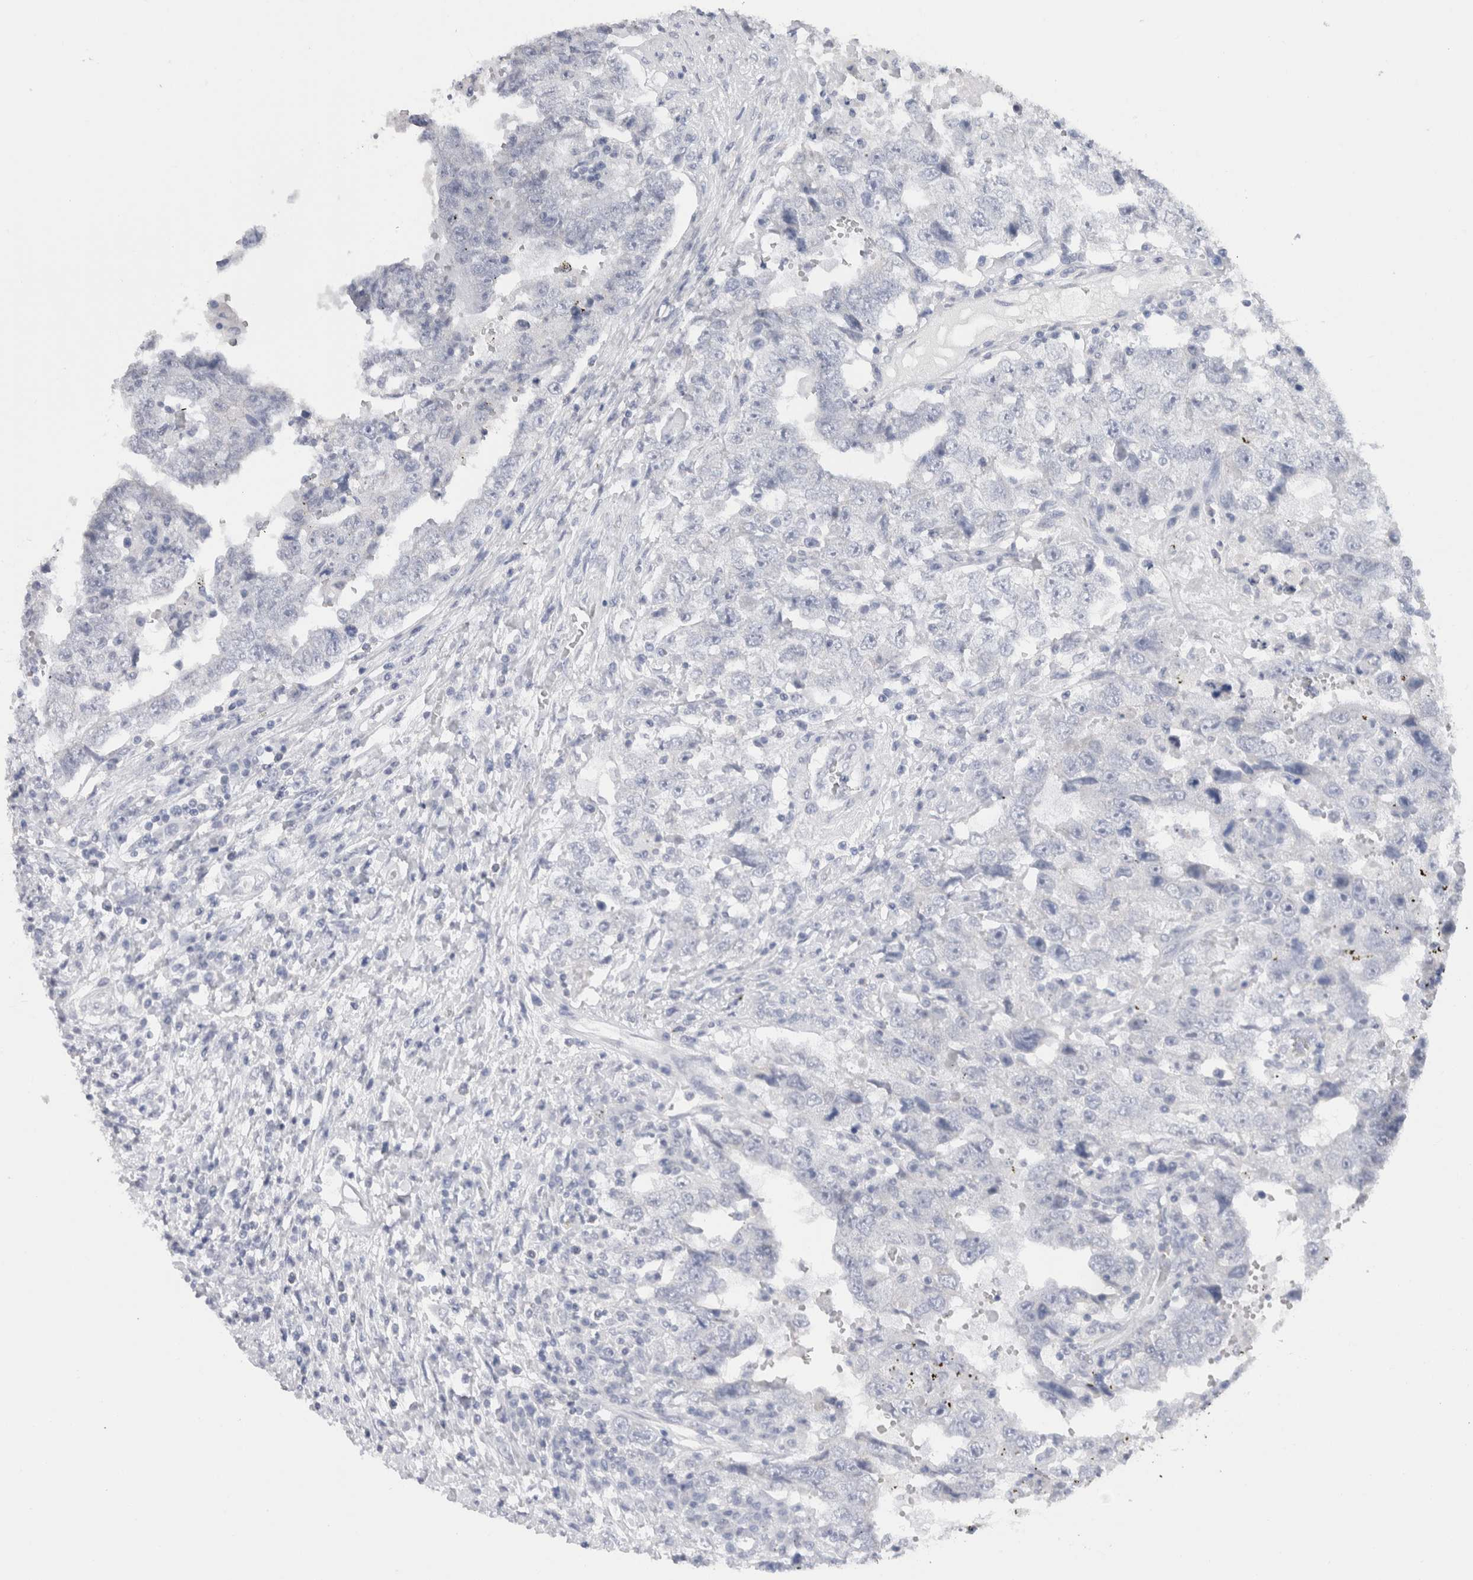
{"staining": {"intensity": "negative", "quantity": "none", "location": "none"}, "tissue": "testis cancer", "cell_type": "Tumor cells", "image_type": "cancer", "snomed": [{"axis": "morphology", "description": "Carcinoma, Embryonal, NOS"}, {"axis": "topography", "description": "Testis"}], "caption": "Immunohistochemistry micrograph of neoplastic tissue: testis cancer (embryonal carcinoma) stained with DAB displays no significant protein staining in tumor cells. Brightfield microscopy of IHC stained with DAB (brown) and hematoxylin (blue), captured at high magnification.", "gene": "C9orf50", "patient": {"sex": "male", "age": 26}}